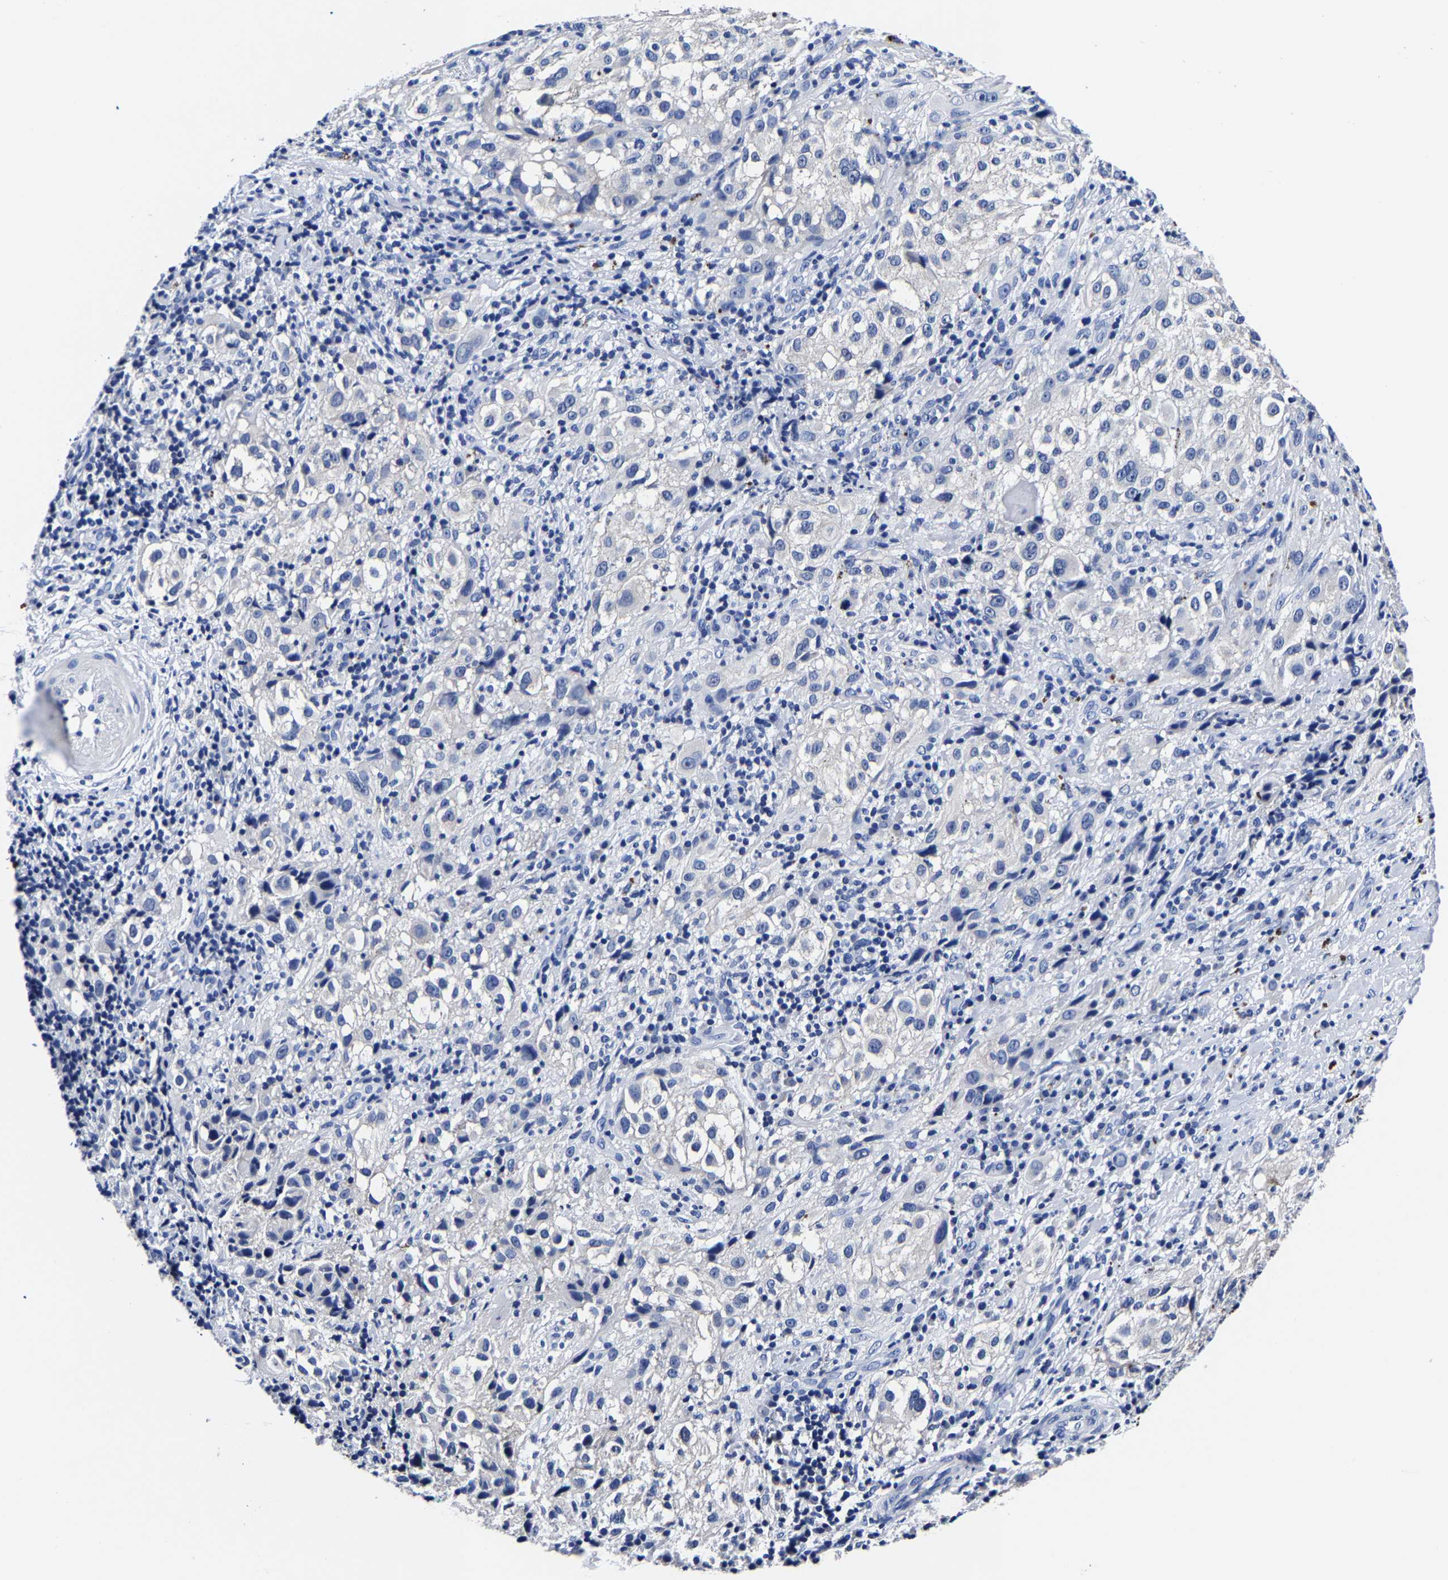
{"staining": {"intensity": "negative", "quantity": "none", "location": "none"}, "tissue": "melanoma", "cell_type": "Tumor cells", "image_type": "cancer", "snomed": [{"axis": "morphology", "description": "Necrosis, NOS"}, {"axis": "morphology", "description": "Malignant melanoma, NOS"}, {"axis": "topography", "description": "Skin"}], "caption": "There is no significant positivity in tumor cells of melanoma.", "gene": "CPA2", "patient": {"sex": "female", "age": 87}}